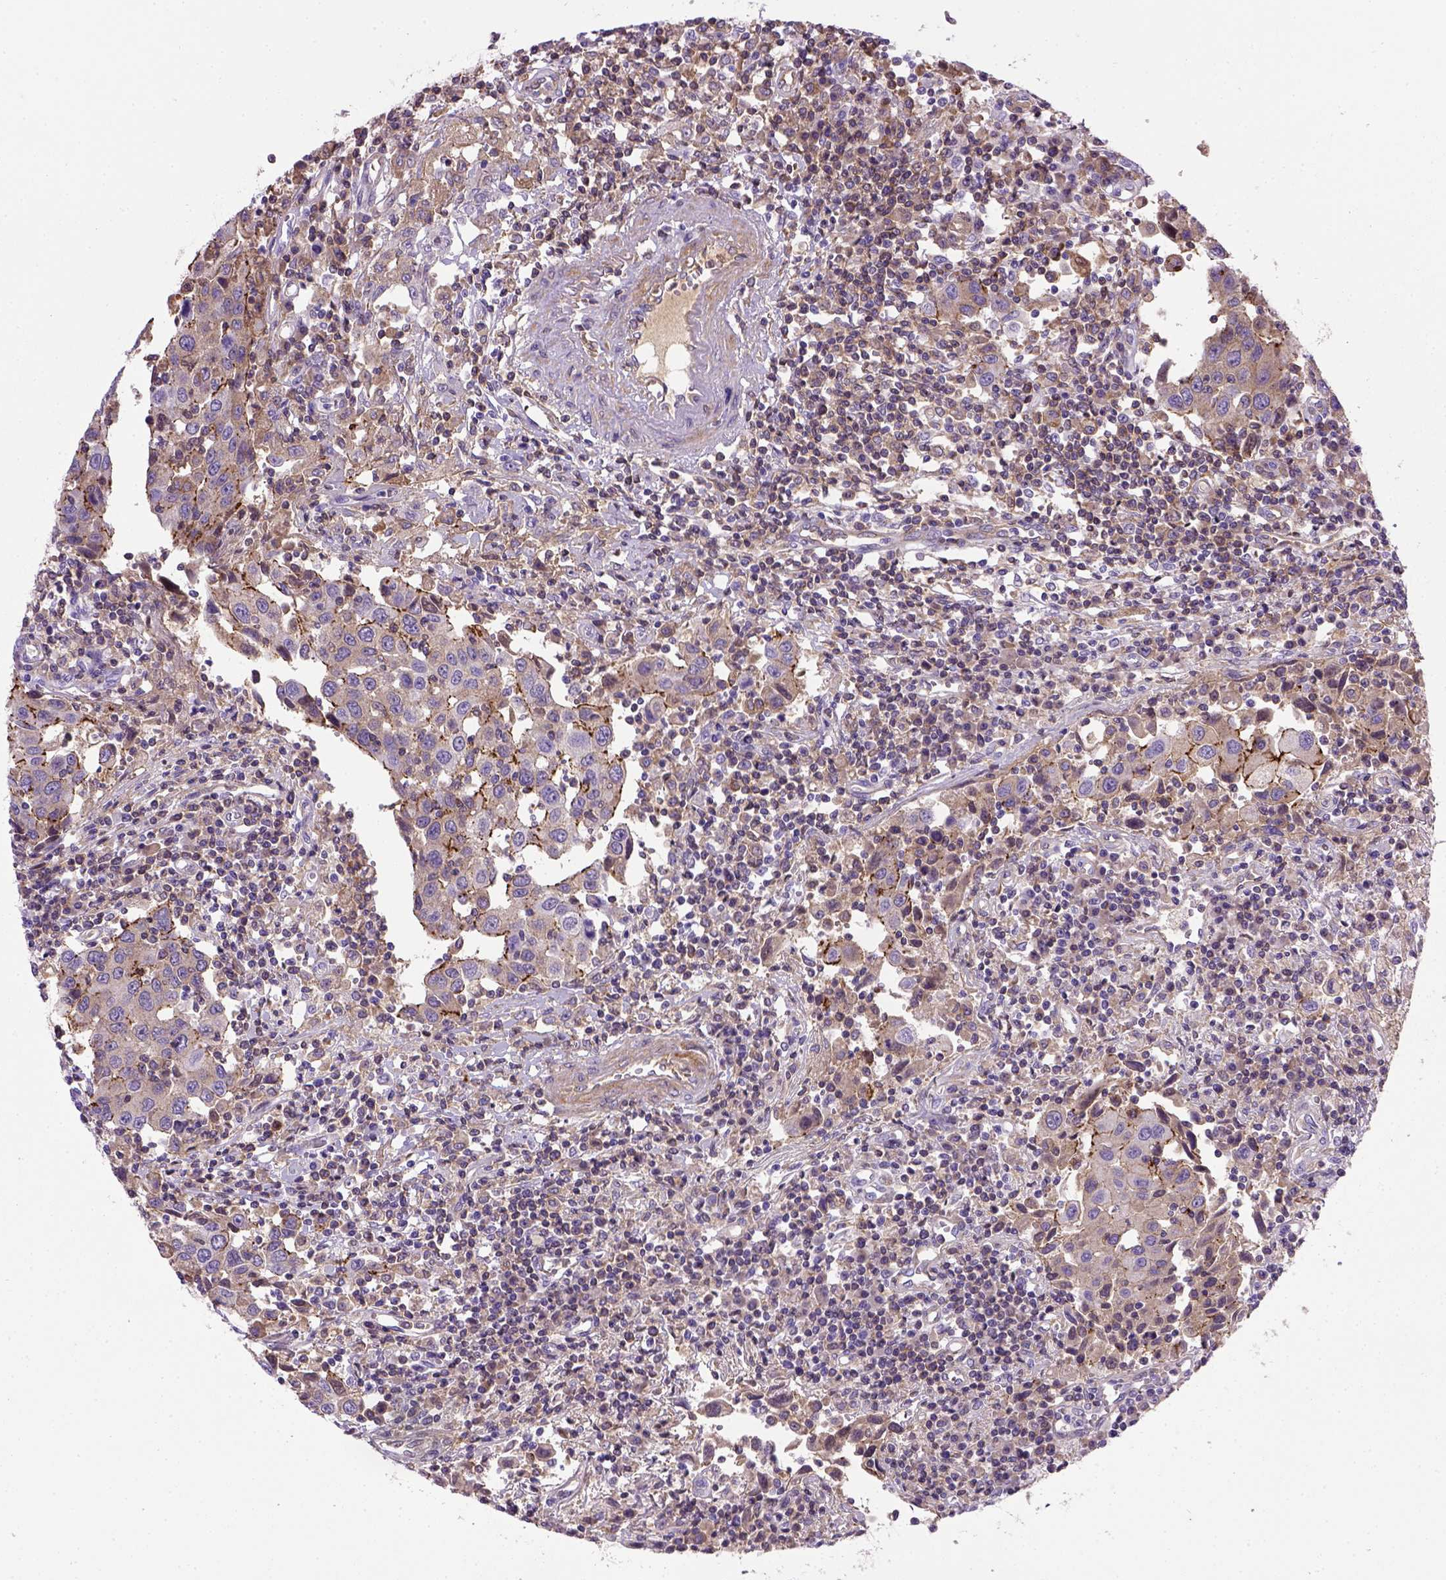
{"staining": {"intensity": "strong", "quantity": ">75%", "location": "cytoplasmic/membranous"}, "tissue": "urothelial cancer", "cell_type": "Tumor cells", "image_type": "cancer", "snomed": [{"axis": "morphology", "description": "Urothelial carcinoma, High grade"}, {"axis": "topography", "description": "Urinary bladder"}], "caption": "Tumor cells show high levels of strong cytoplasmic/membranous expression in approximately >75% of cells in human high-grade urothelial carcinoma.", "gene": "CDH1", "patient": {"sex": "female", "age": 85}}